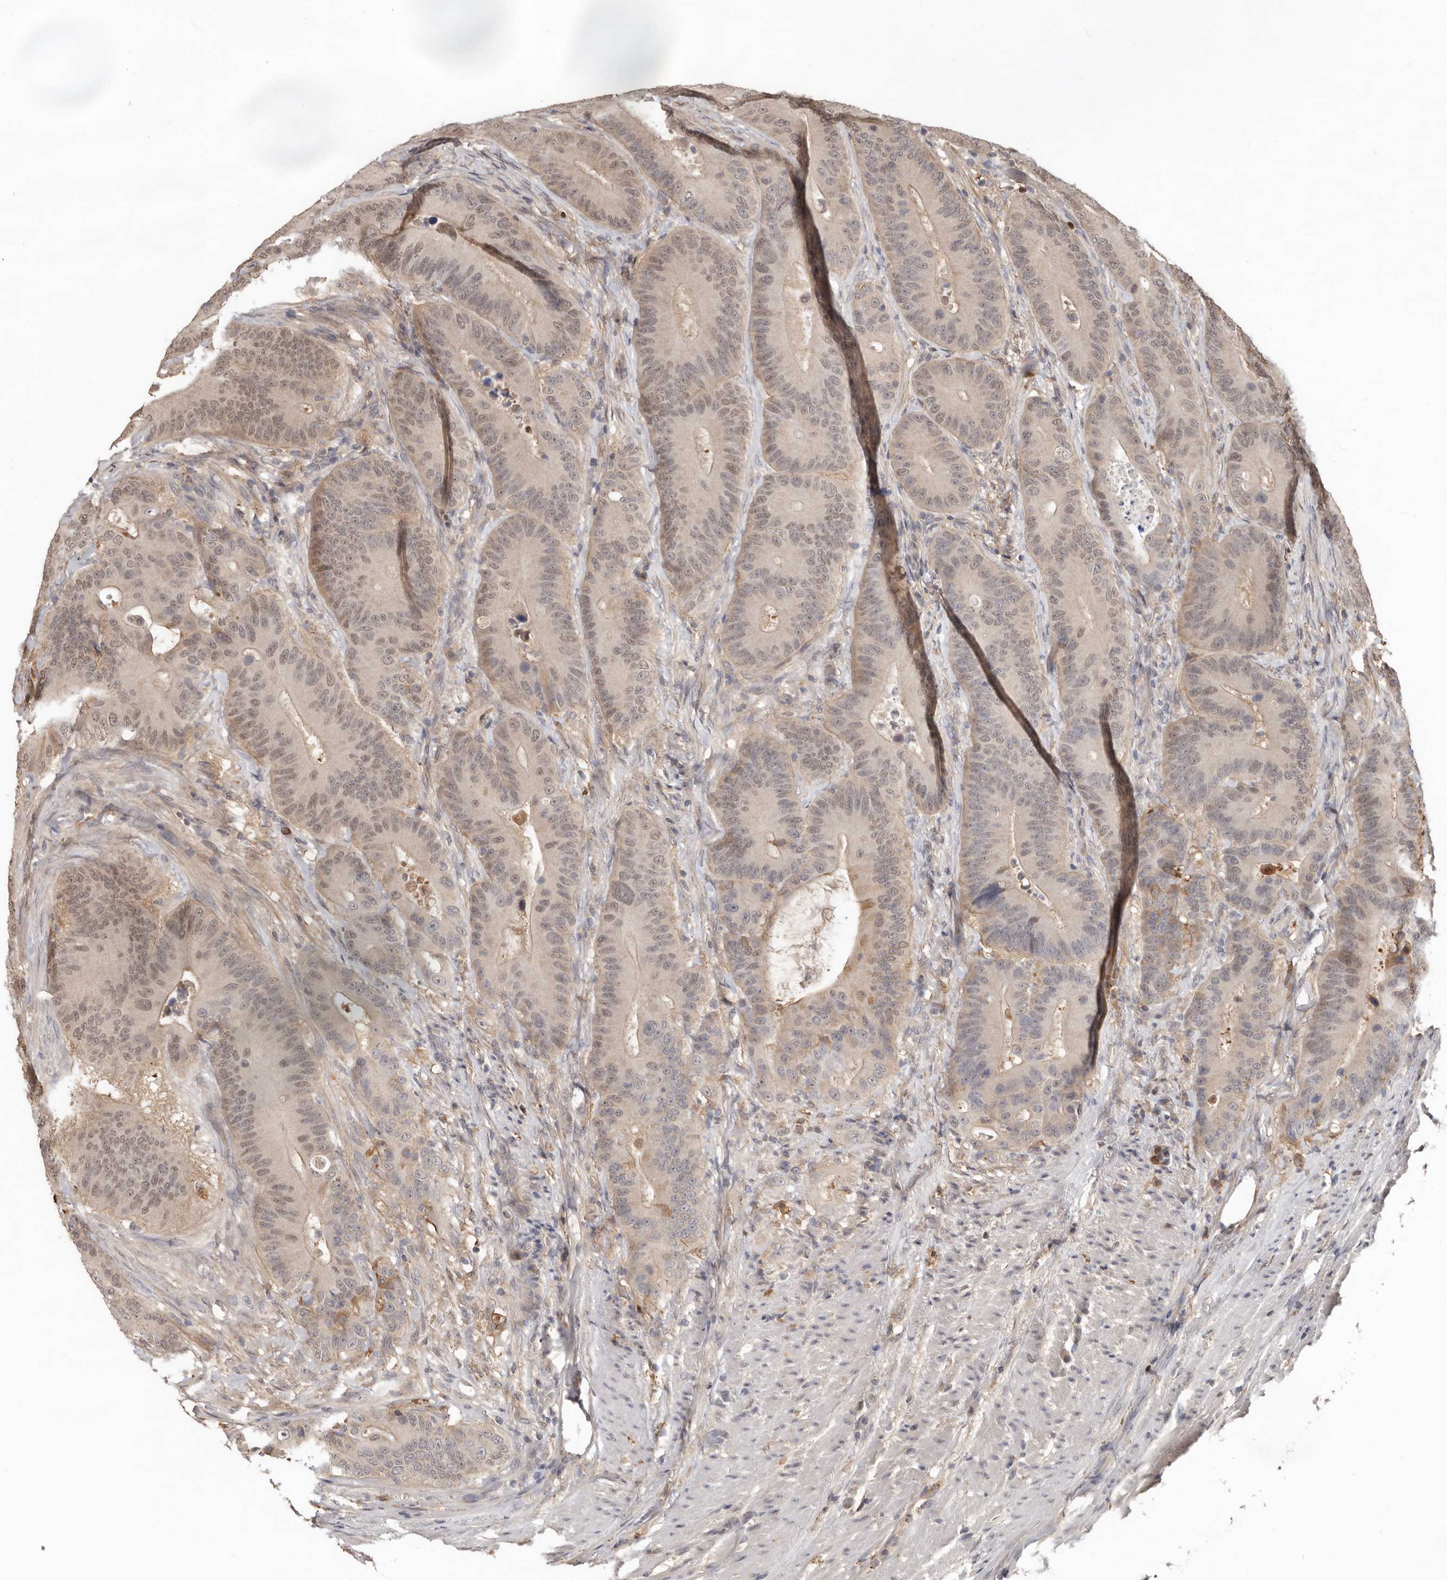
{"staining": {"intensity": "weak", "quantity": "25%-75%", "location": "cytoplasmic/membranous,nuclear"}, "tissue": "colorectal cancer", "cell_type": "Tumor cells", "image_type": "cancer", "snomed": [{"axis": "morphology", "description": "Adenocarcinoma, NOS"}, {"axis": "topography", "description": "Colon"}], "caption": "The photomicrograph shows staining of adenocarcinoma (colorectal), revealing weak cytoplasmic/membranous and nuclear protein positivity (brown color) within tumor cells.", "gene": "LRGUK", "patient": {"sex": "male", "age": 83}}